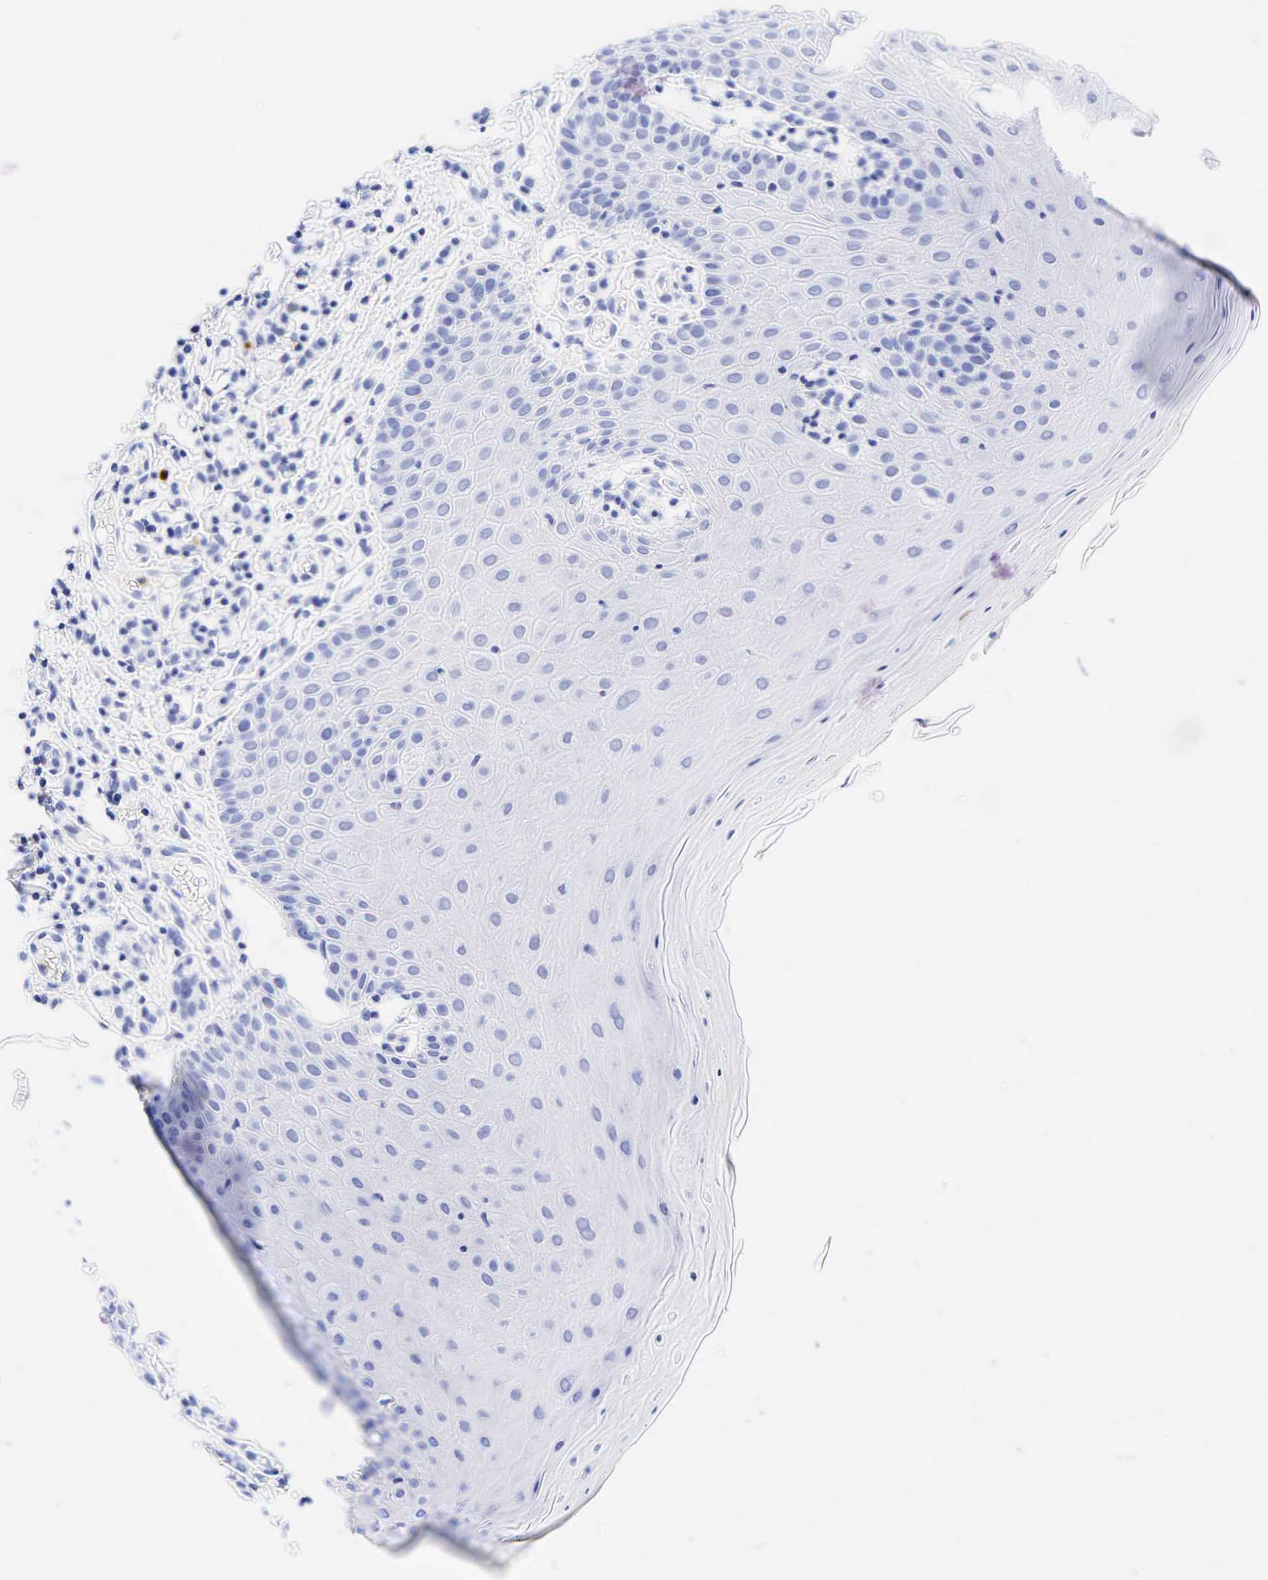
{"staining": {"intensity": "negative", "quantity": "none", "location": "none"}, "tissue": "oral mucosa", "cell_type": "Squamous epithelial cells", "image_type": "normal", "snomed": [{"axis": "morphology", "description": "Normal tissue, NOS"}, {"axis": "topography", "description": "Oral tissue"}], "caption": "Unremarkable oral mucosa was stained to show a protein in brown. There is no significant positivity in squamous epithelial cells. (Stains: DAB immunohistochemistry (IHC) with hematoxylin counter stain, Microscopy: brightfield microscopy at high magnification).", "gene": "FUT4", "patient": {"sex": "female", "age": 56}}